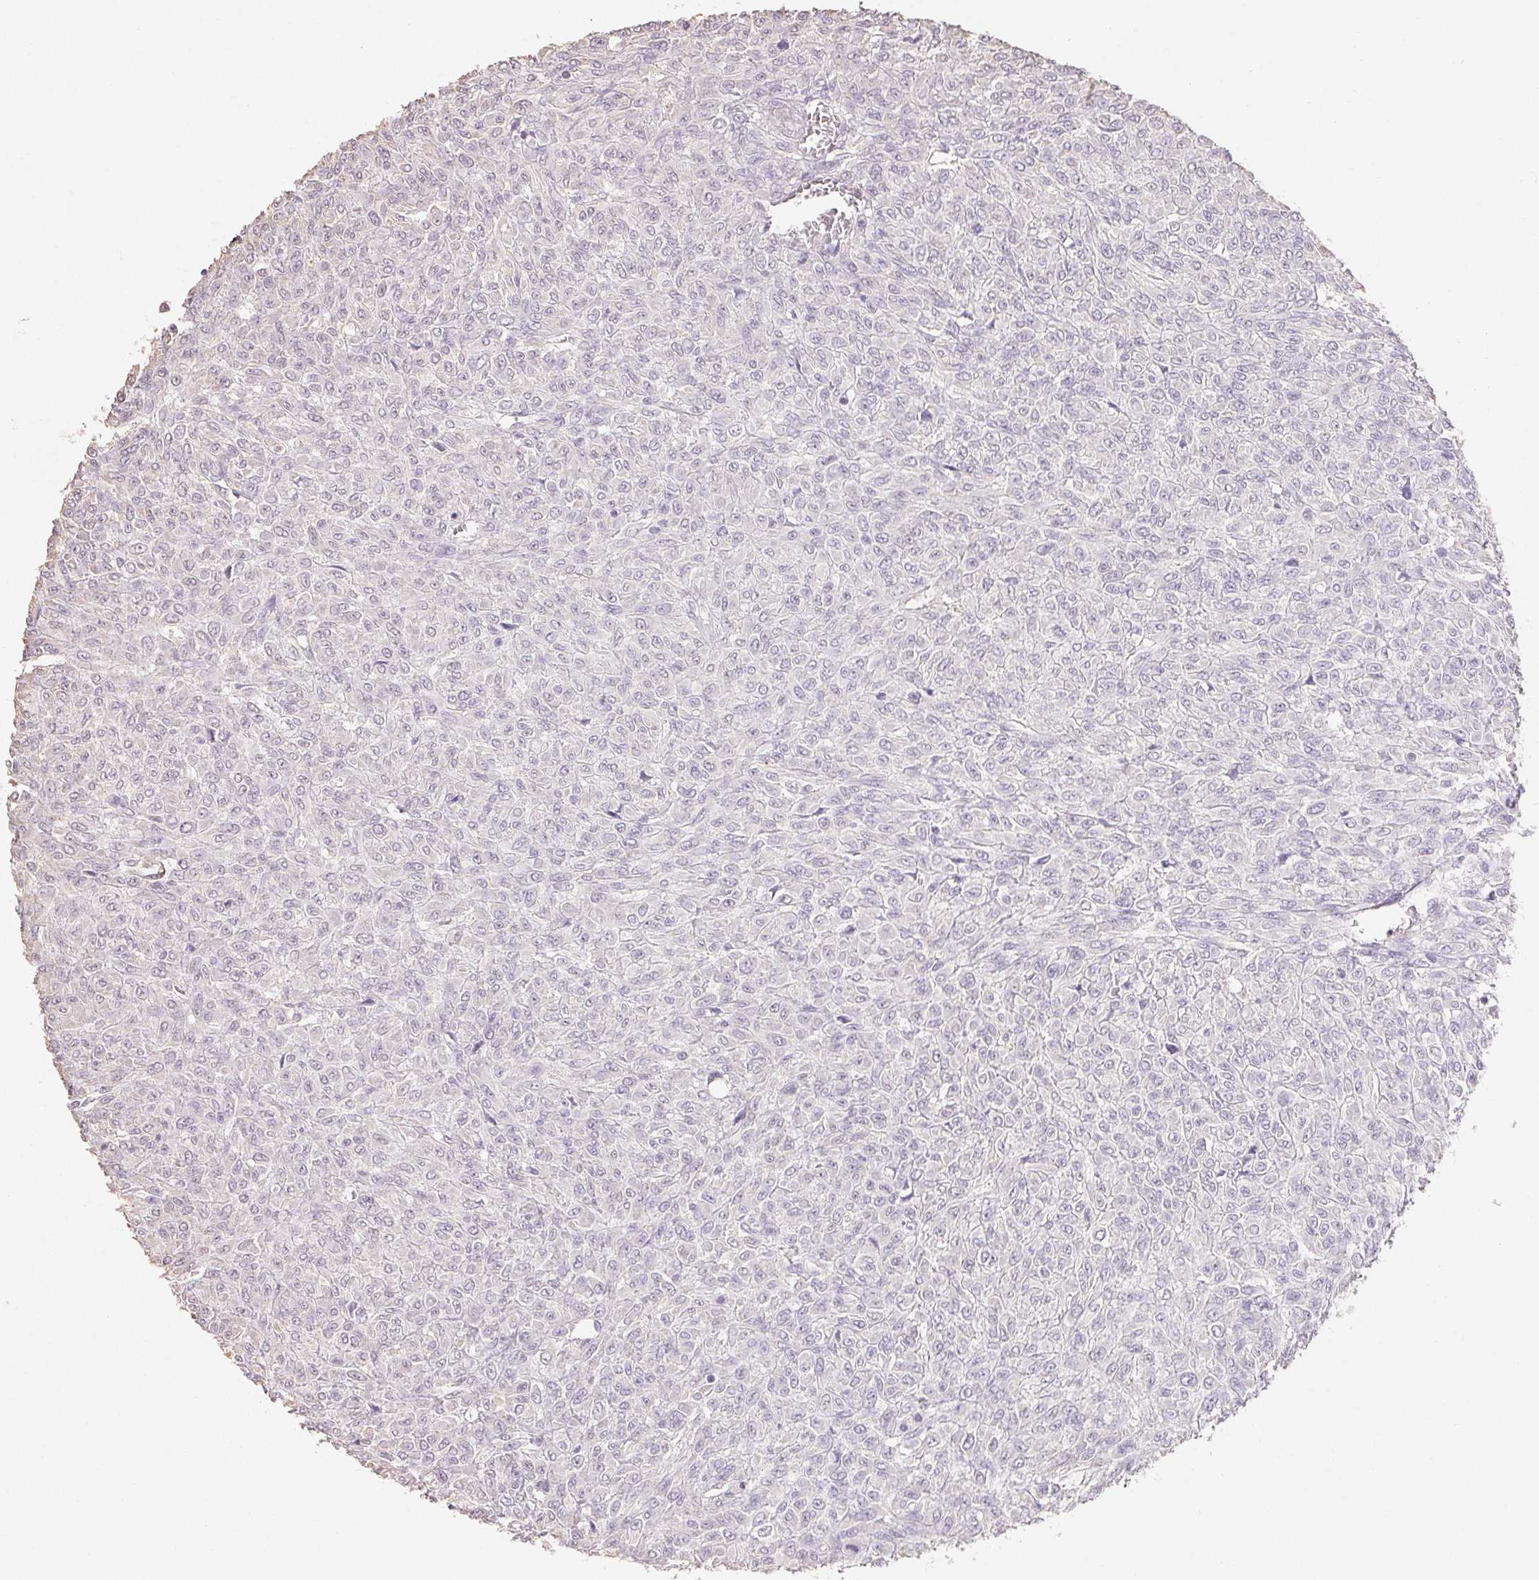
{"staining": {"intensity": "negative", "quantity": "none", "location": "none"}, "tissue": "renal cancer", "cell_type": "Tumor cells", "image_type": "cancer", "snomed": [{"axis": "morphology", "description": "Adenocarcinoma, NOS"}, {"axis": "topography", "description": "Kidney"}], "caption": "Immunohistochemistry of adenocarcinoma (renal) displays no staining in tumor cells.", "gene": "MAP7D2", "patient": {"sex": "male", "age": 58}}